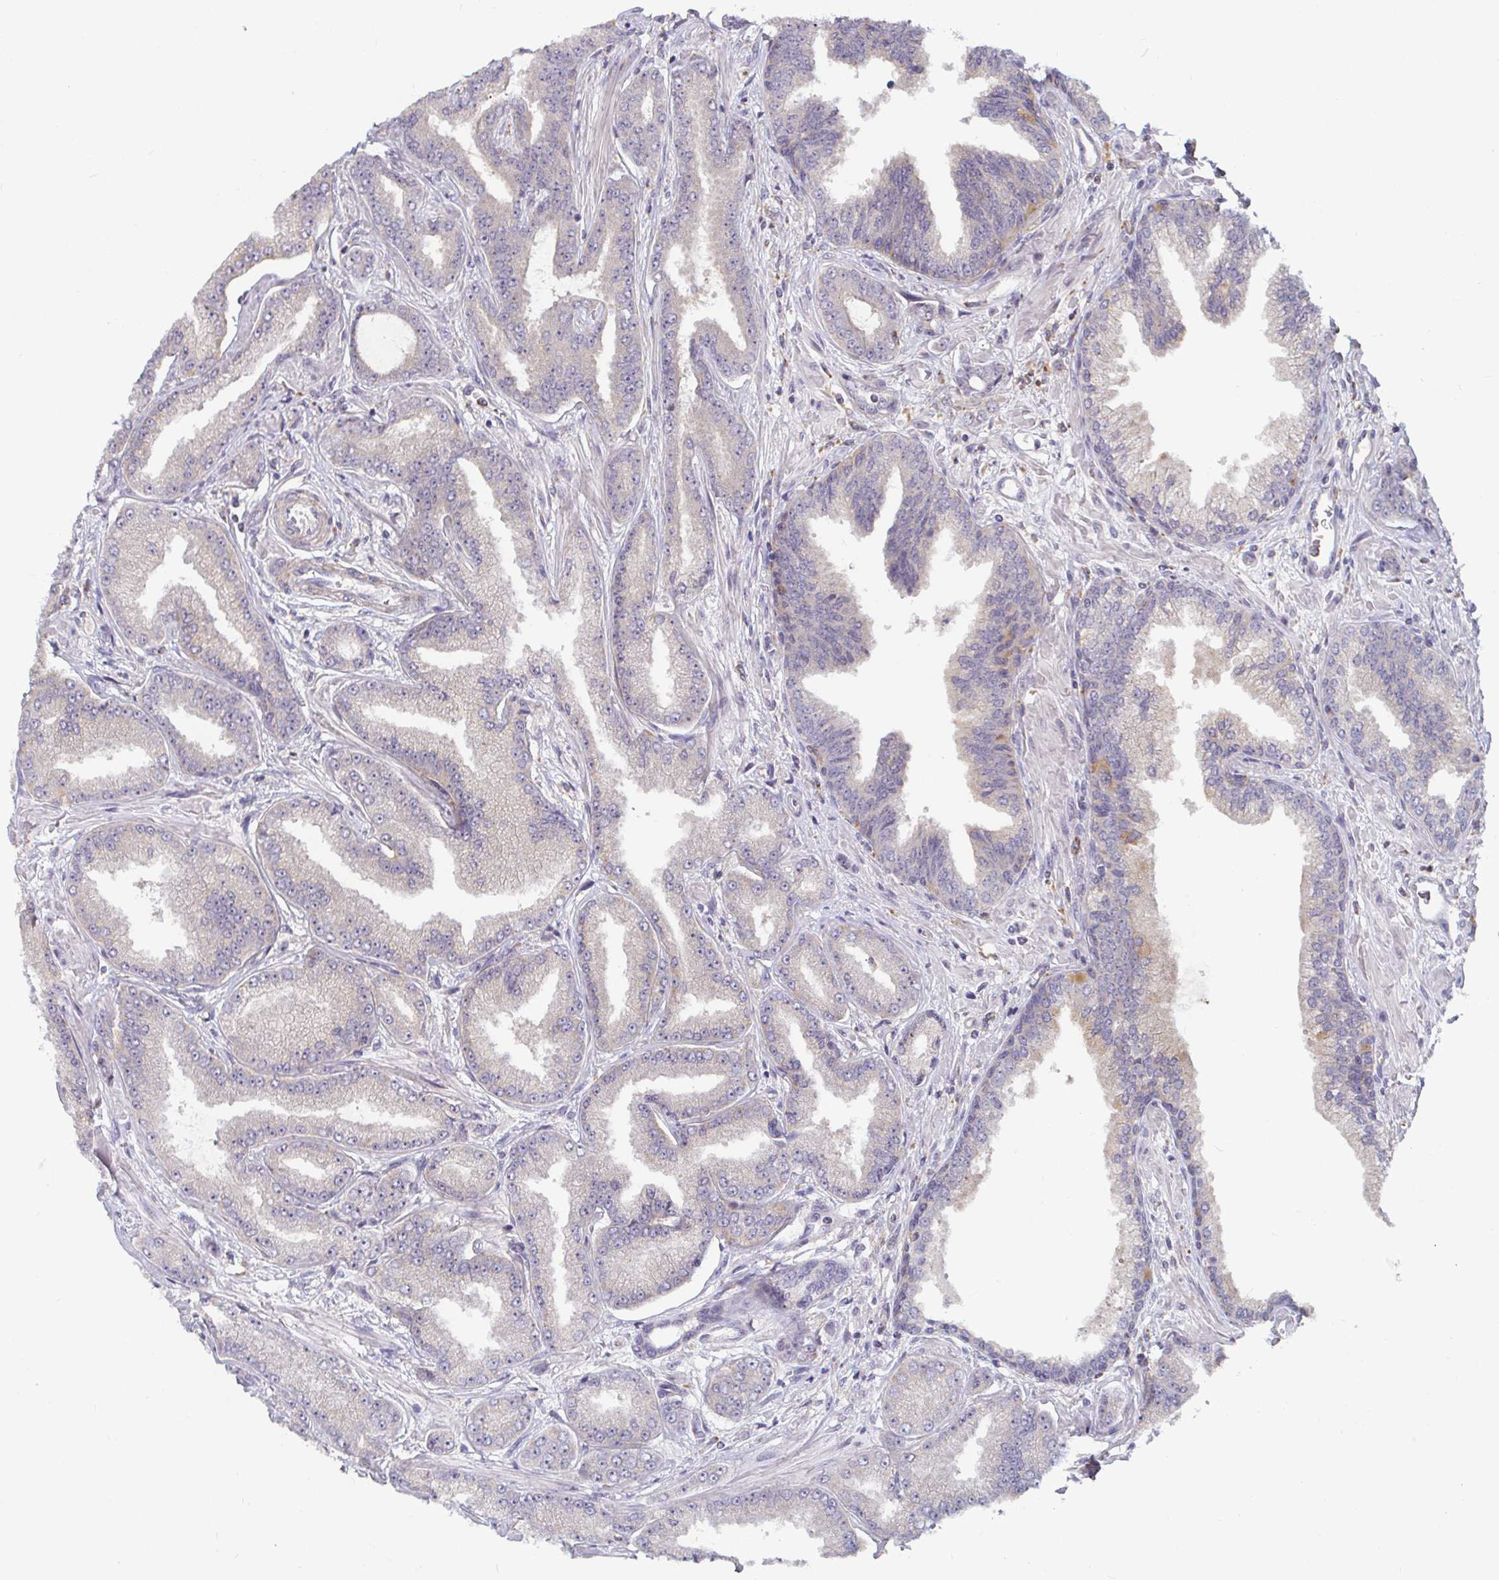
{"staining": {"intensity": "negative", "quantity": "none", "location": "none"}, "tissue": "prostate cancer", "cell_type": "Tumor cells", "image_type": "cancer", "snomed": [{"axis": "morphology", "description": "Adenocarcinoma, Low grade"}, {"axis": "topography", "description": "Prostate"}], "caption": "IHC of prostate cancer reveals no positivity in tumor cells.", "gene": "CDH18", "patient": {"sex": "male", "age": 55}}